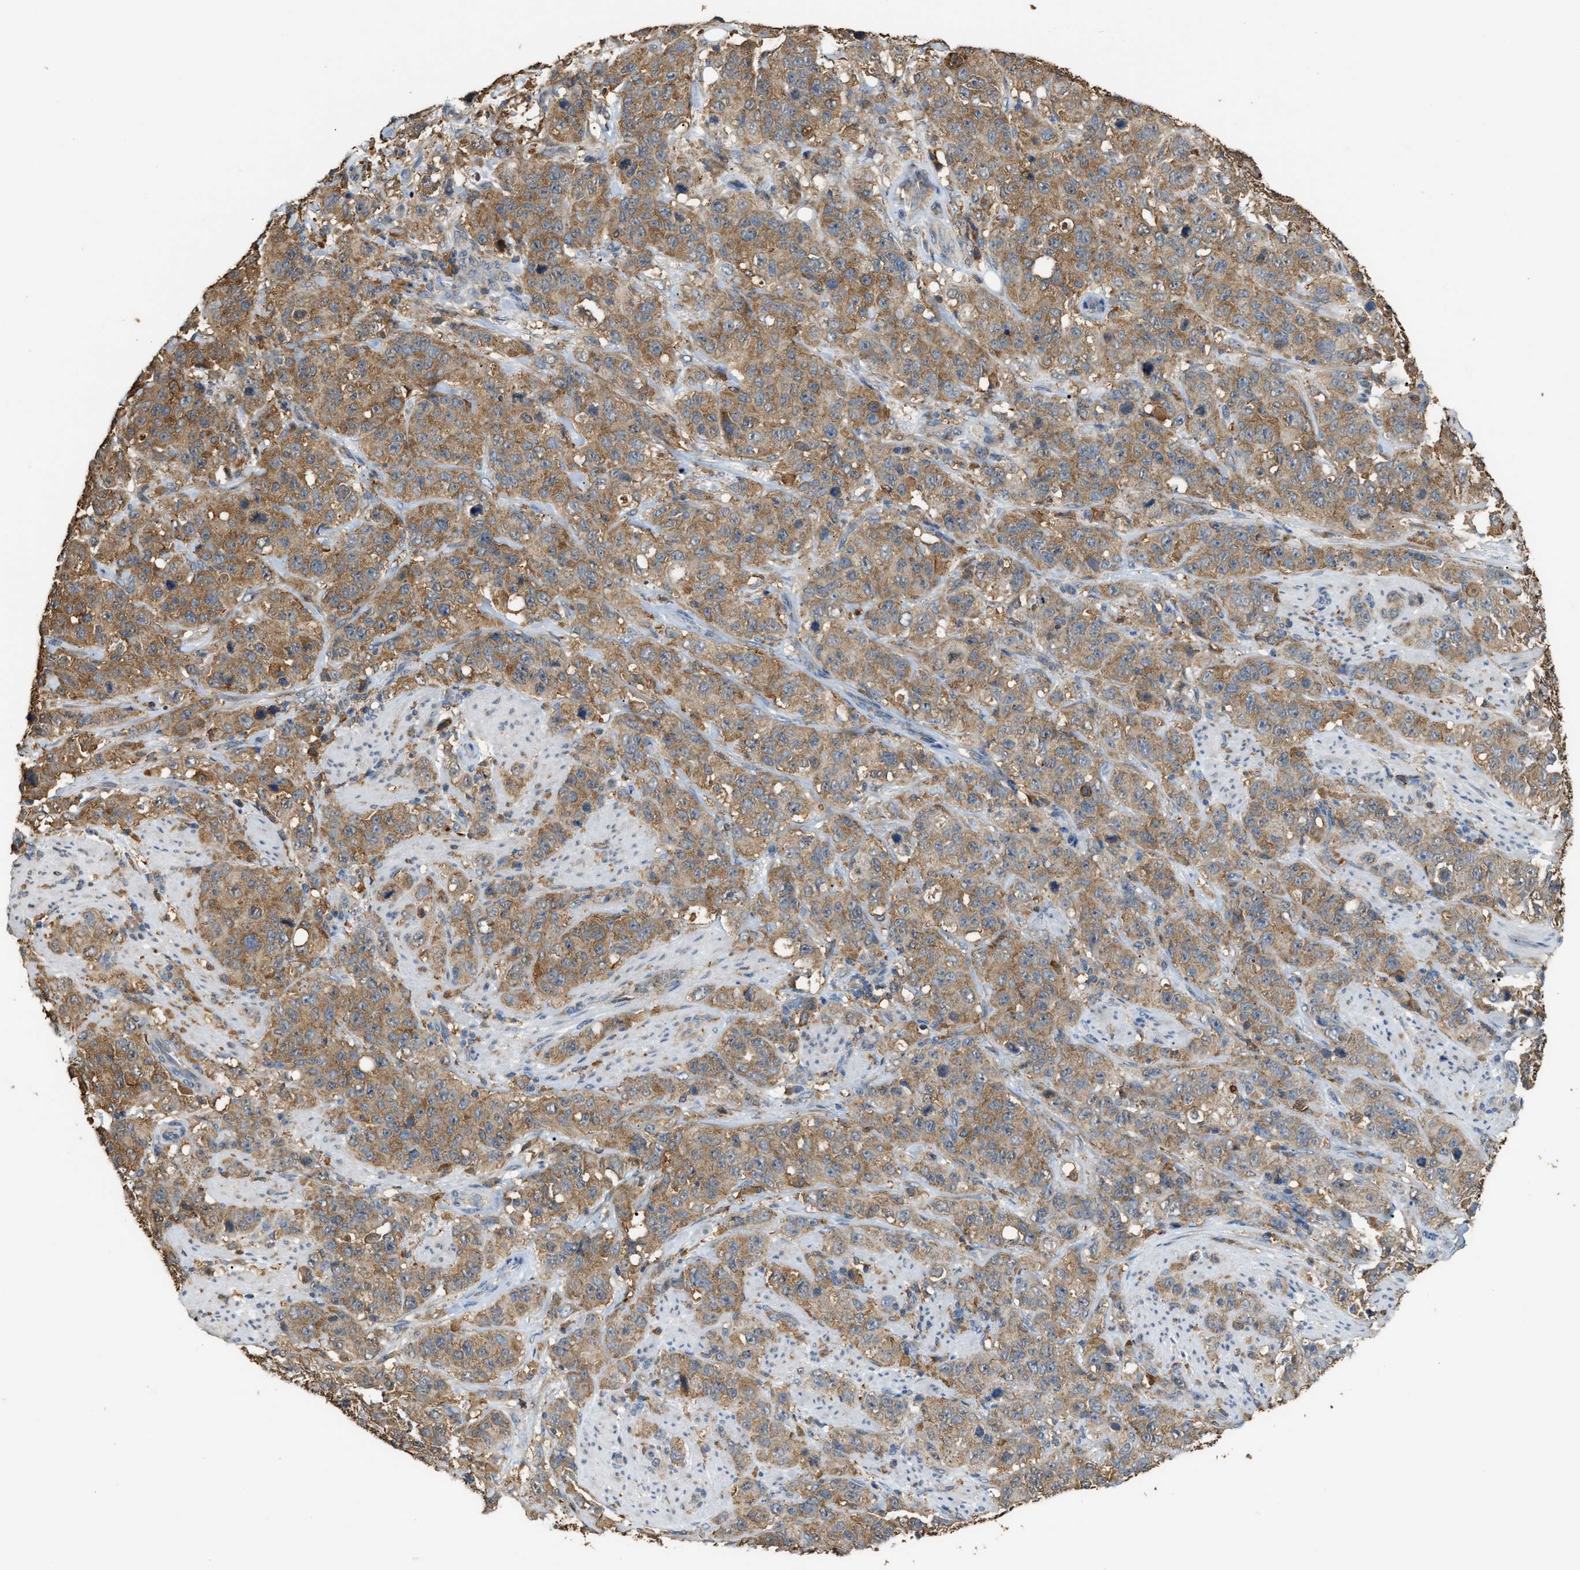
{"staining": {"intensity": "moderate", "quantity": ">75%", "location": "cytoplasmic/membranous"}, "tissue": "stomach cancer", "cell_type": "Tumor cells", "image_type": "cancer", "snomed": [{"axis": "morphology", "description": "Adenocarcinoma, NOS"}, {"axis": "topography", "description": "Stomach"}], "caption": "This is a histology image of immunohistochemistry (IHC) staining of stomach adenocarcinoma, which shows moderate positivity in the cytoplasmic/membranous of tumor cells.", "gene": "GCN1", "patient": {"sex": "male", "age": 48}}